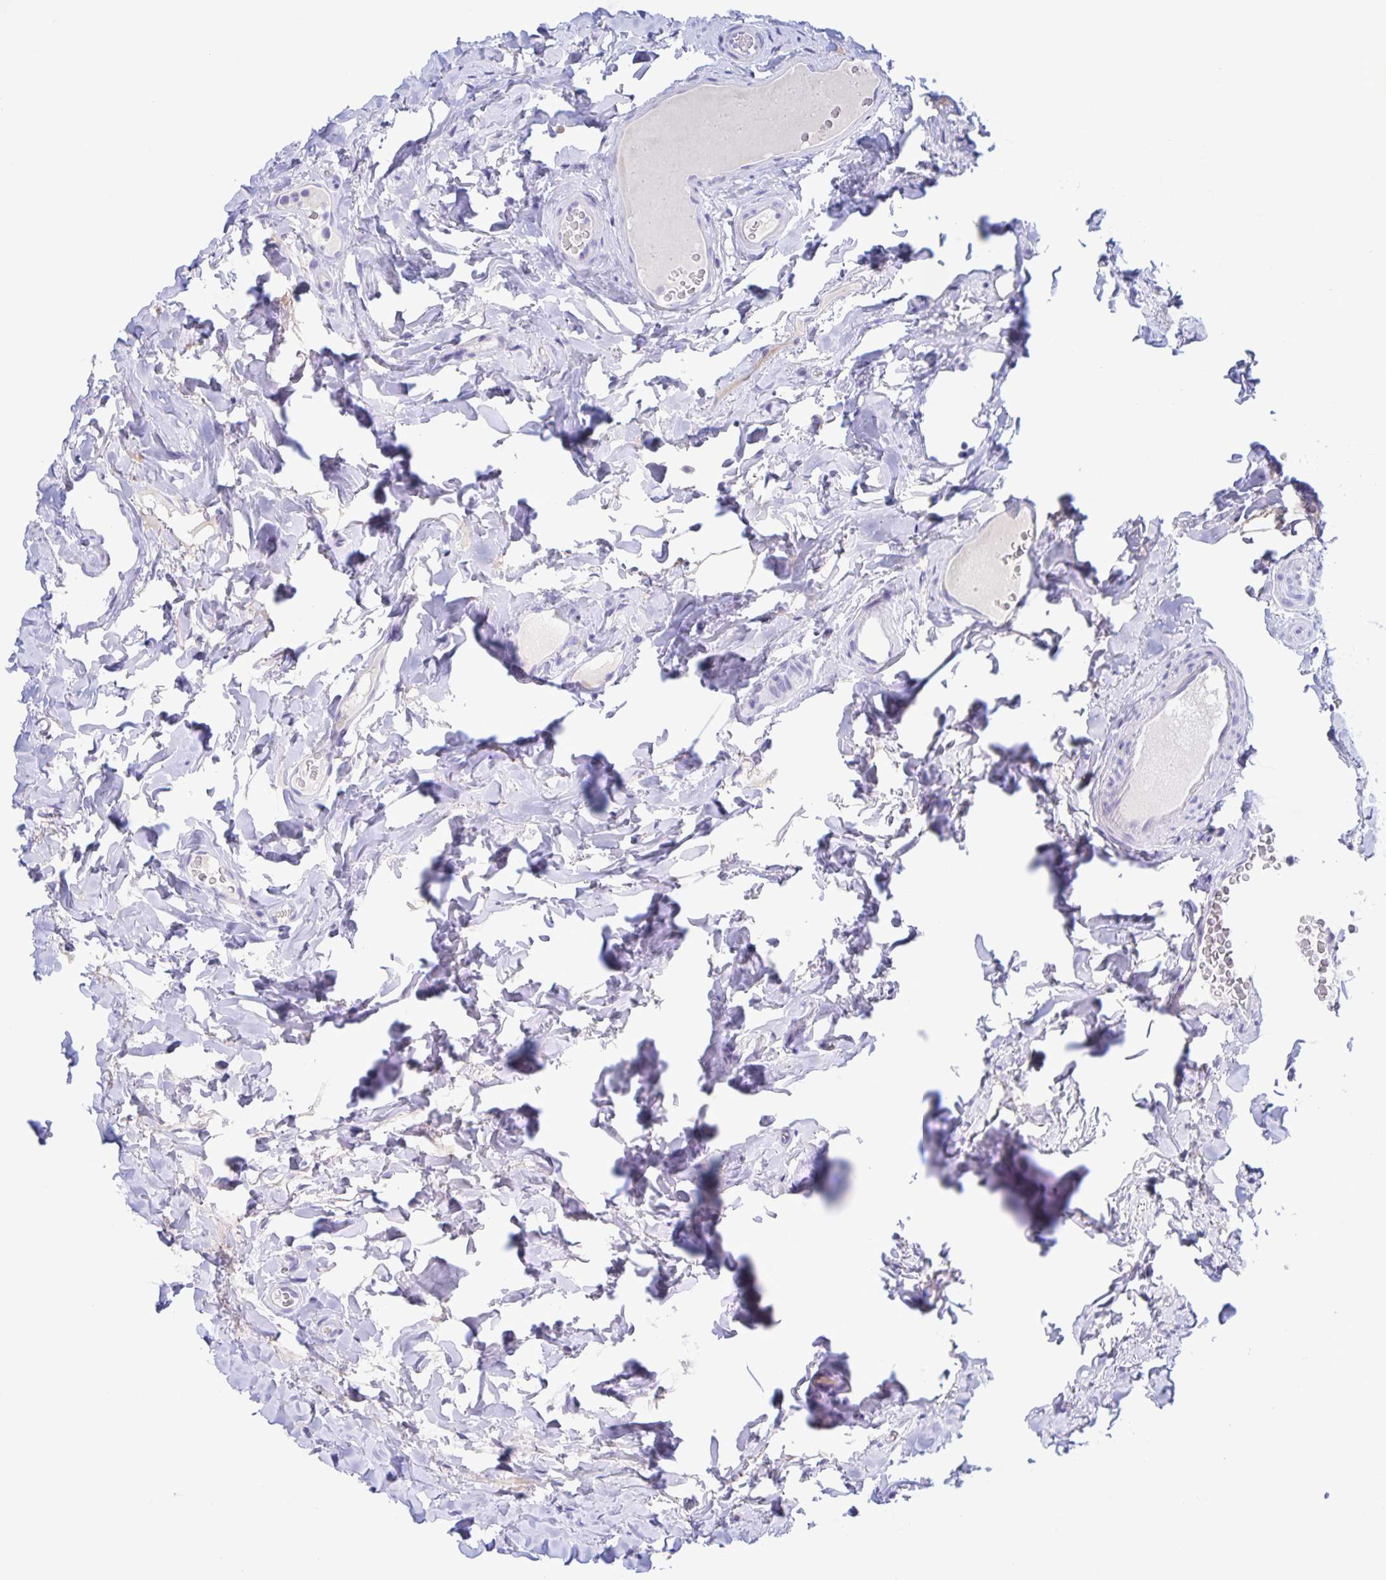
{"staining": {"intensity": "negative", "quantity": "none", "location": "none"}, "tissue": "rectum", "cell_type": "Glandular cells", "image_type": "normal", "snomed": [{"axis": "morphology", "description": "Normal tissue, NOS"}, {"axis": "topography", "description": "Rectum"}], "caption": "This is a histopathology image of immunohistochemistry staining of benign rectum, which shows no expression in glandular cells. (DAB immunohistochemistry visualized using brightfield microscopy, high magnification).", "gene": "CATSPER4", "patient": {"sex": "female", "age": 69}}